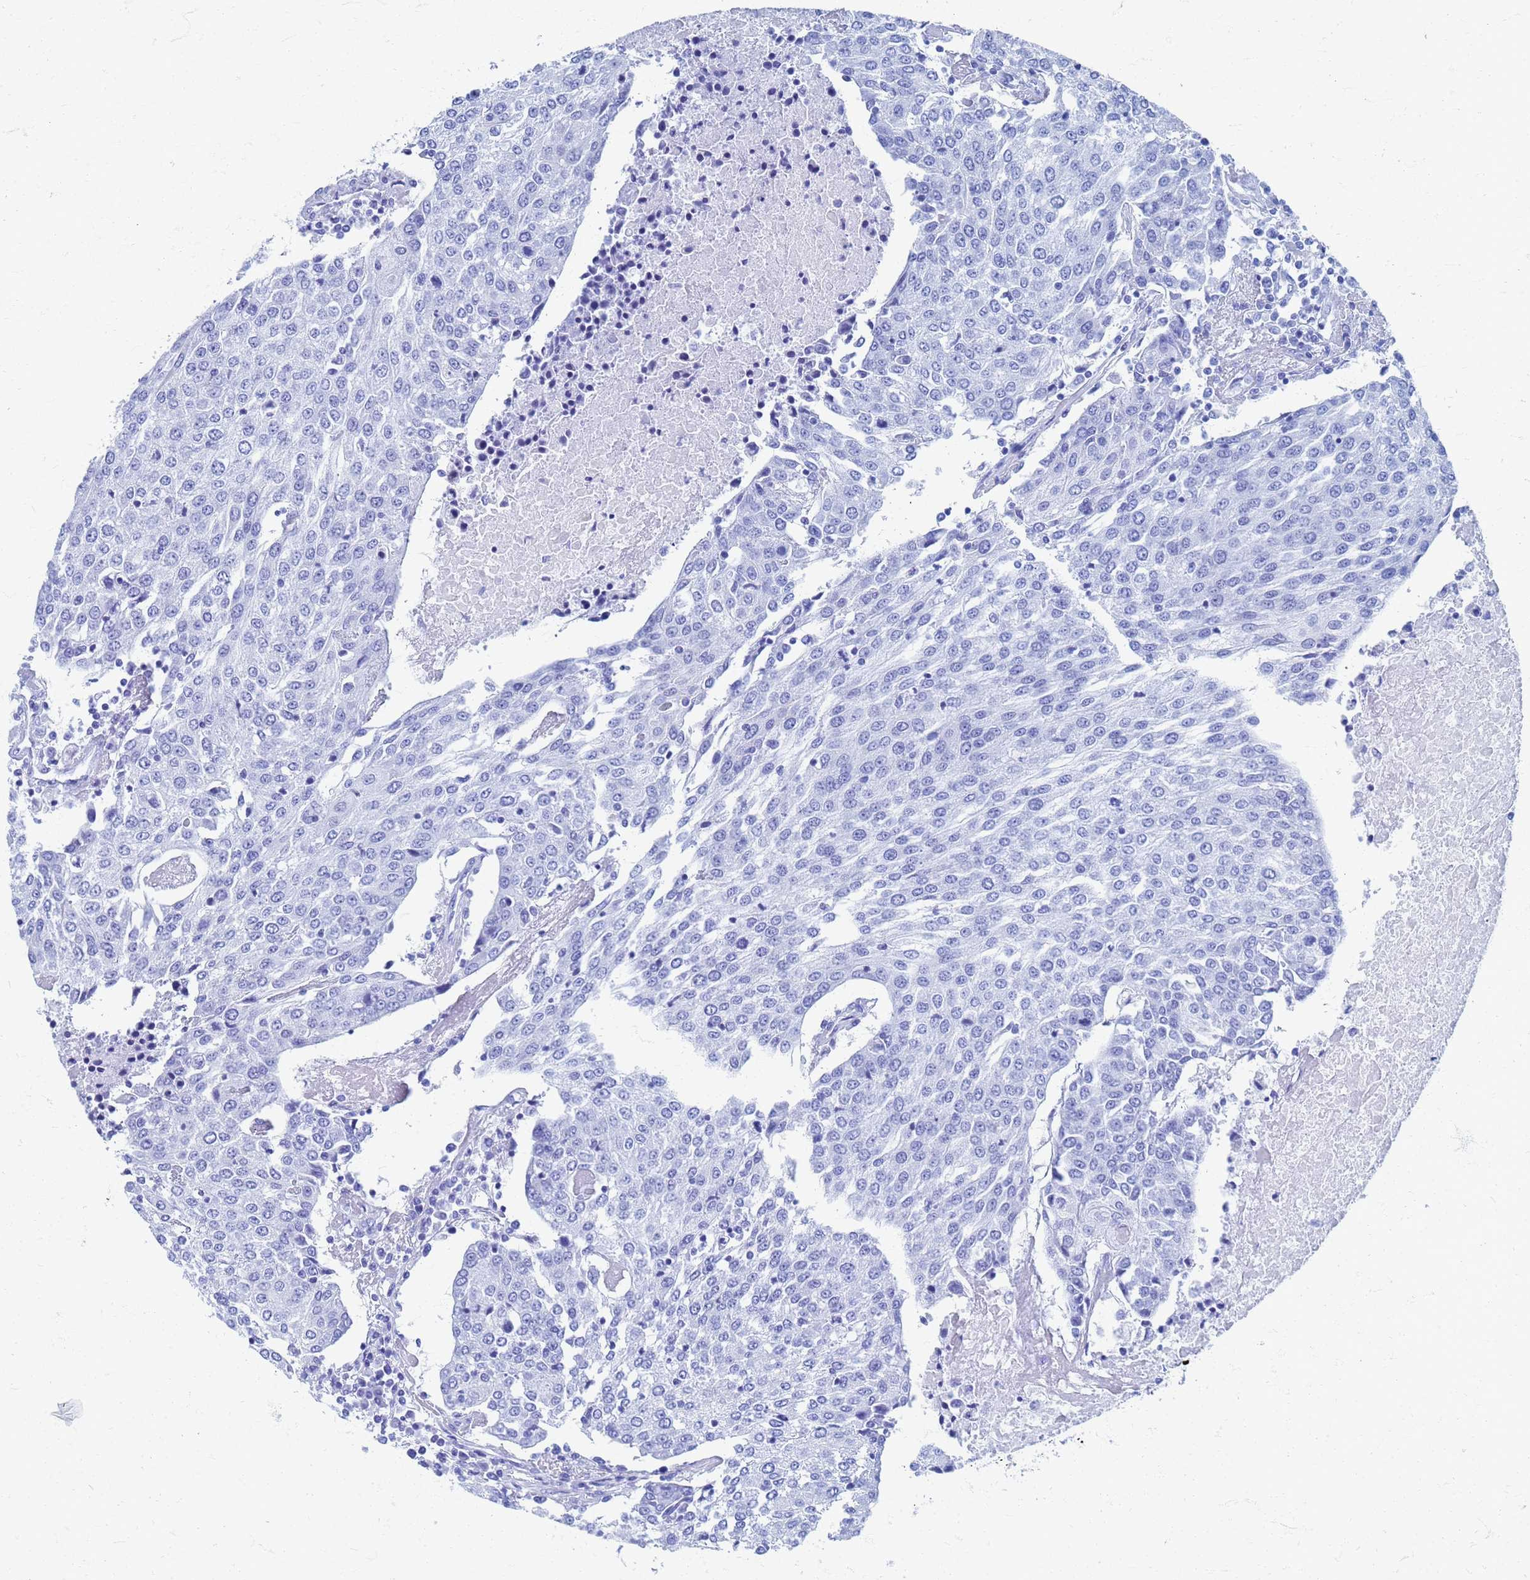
{"staining": {"intensity": "negative", "quantity": "none", "location": "none"}, "tissue": "urothelial cancer", "cell_type": "Tumor cells", "image_type": "cancer", "snomed": [{"axis": "morphology", "description": "Urothelial carcinoma, High grade"}, {"axis": "topography", "description": "Urinary bladder"}], "caption": "Urothelial carcinoma (high-grade) stained for a protein using immunohistochemistry shows no positivity tumor cells.", "gene": "ATPAF1", "patient": {"sex": "female", "age": 85}}